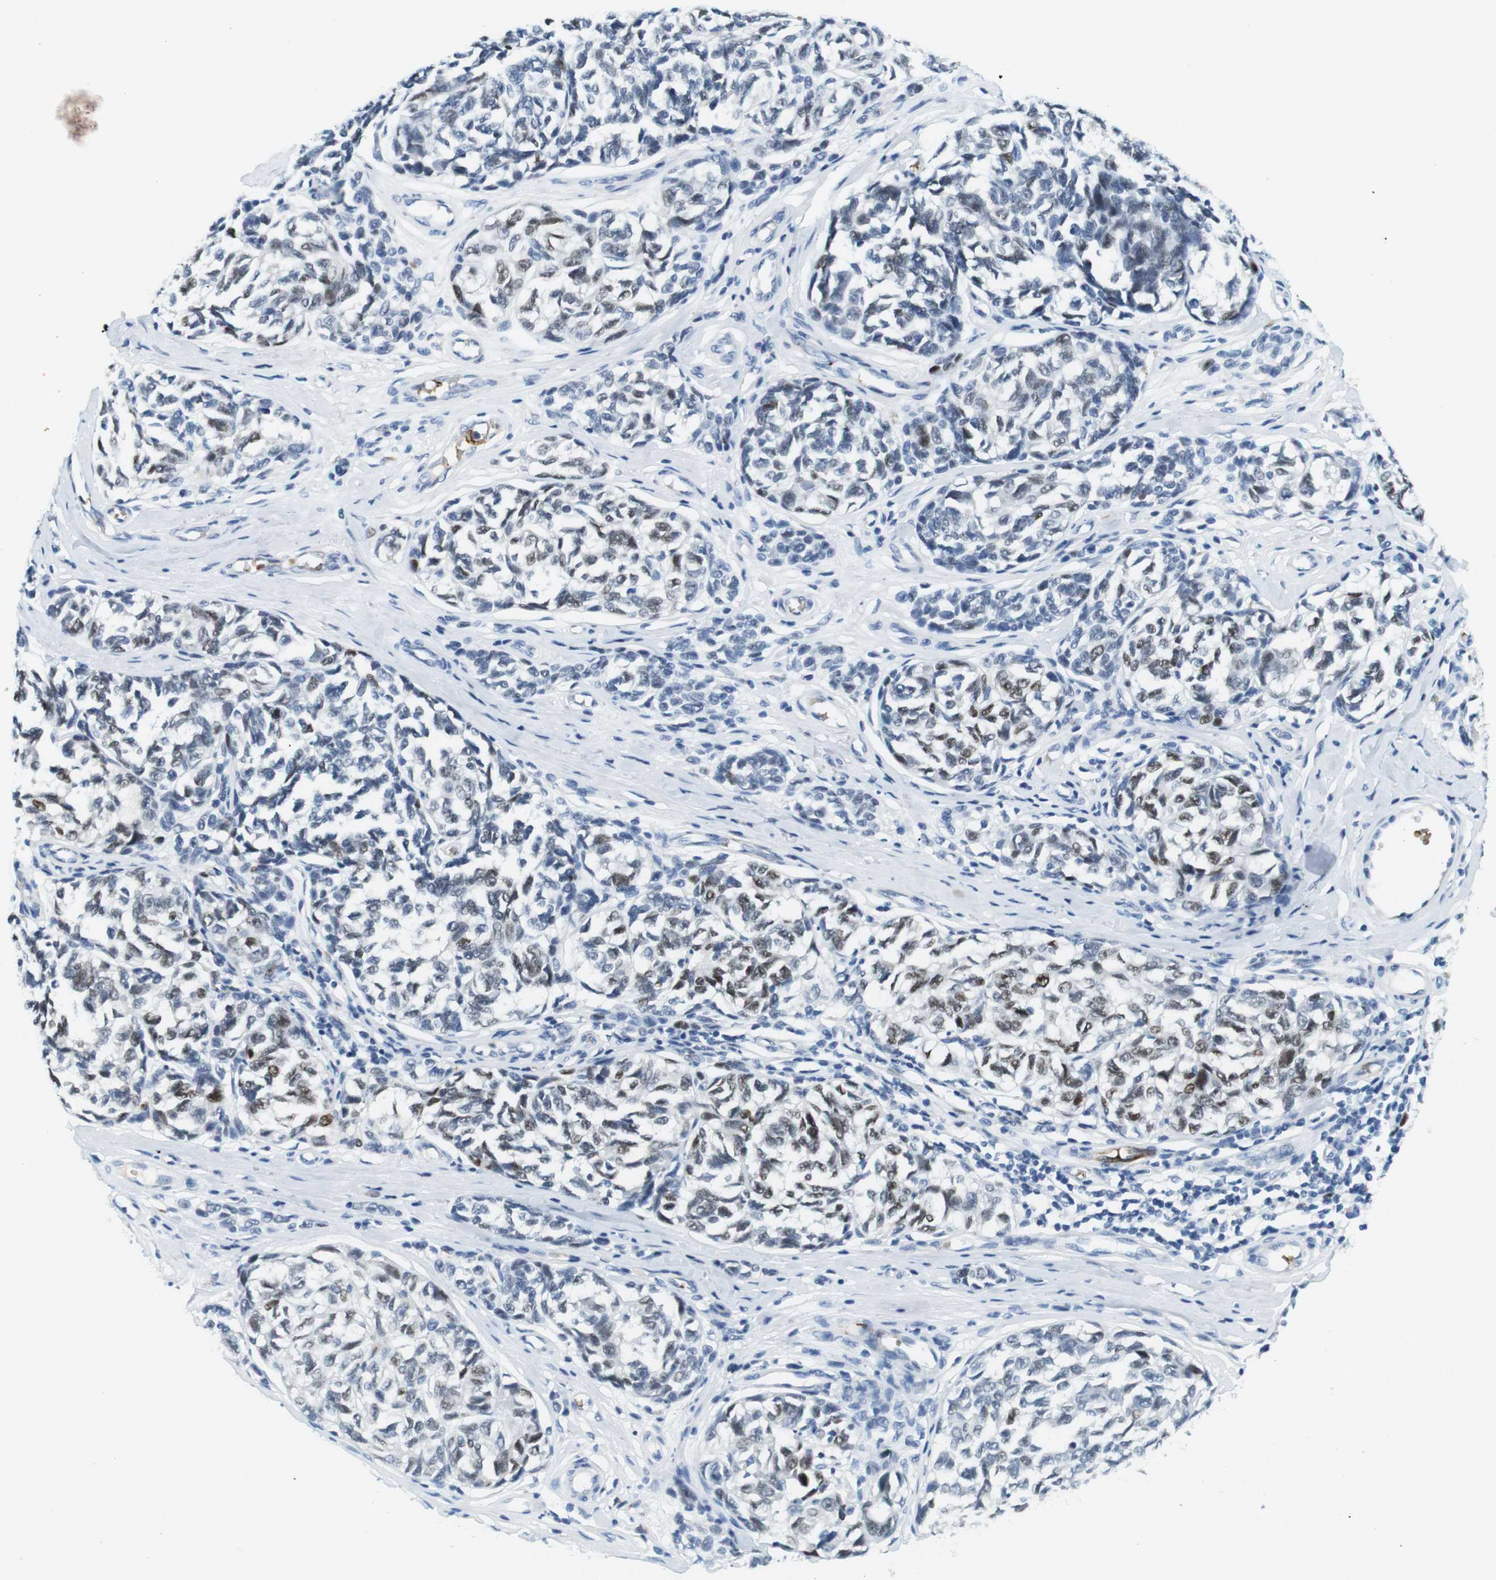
{"staining": {"intensity": "moderate", "quantity": "25%-75%", "location": "nuclear"}, "tissue": "melanoma", "cell_type": "Tumor cells", "image_type": "cancer", "snomed": [{"axis": "morphology", "description": "Malignant melanoma, NOS"}, {"axis": "topography", "description": "Skin"}], "caption": "There is medium levels of moderate nuclear expression in tumor cells of melanoma, as demonstrated by immunohistochemical staining (brown color).", "gene": "TFAP2C", "patient": {"sex": "female", "age": 64}}